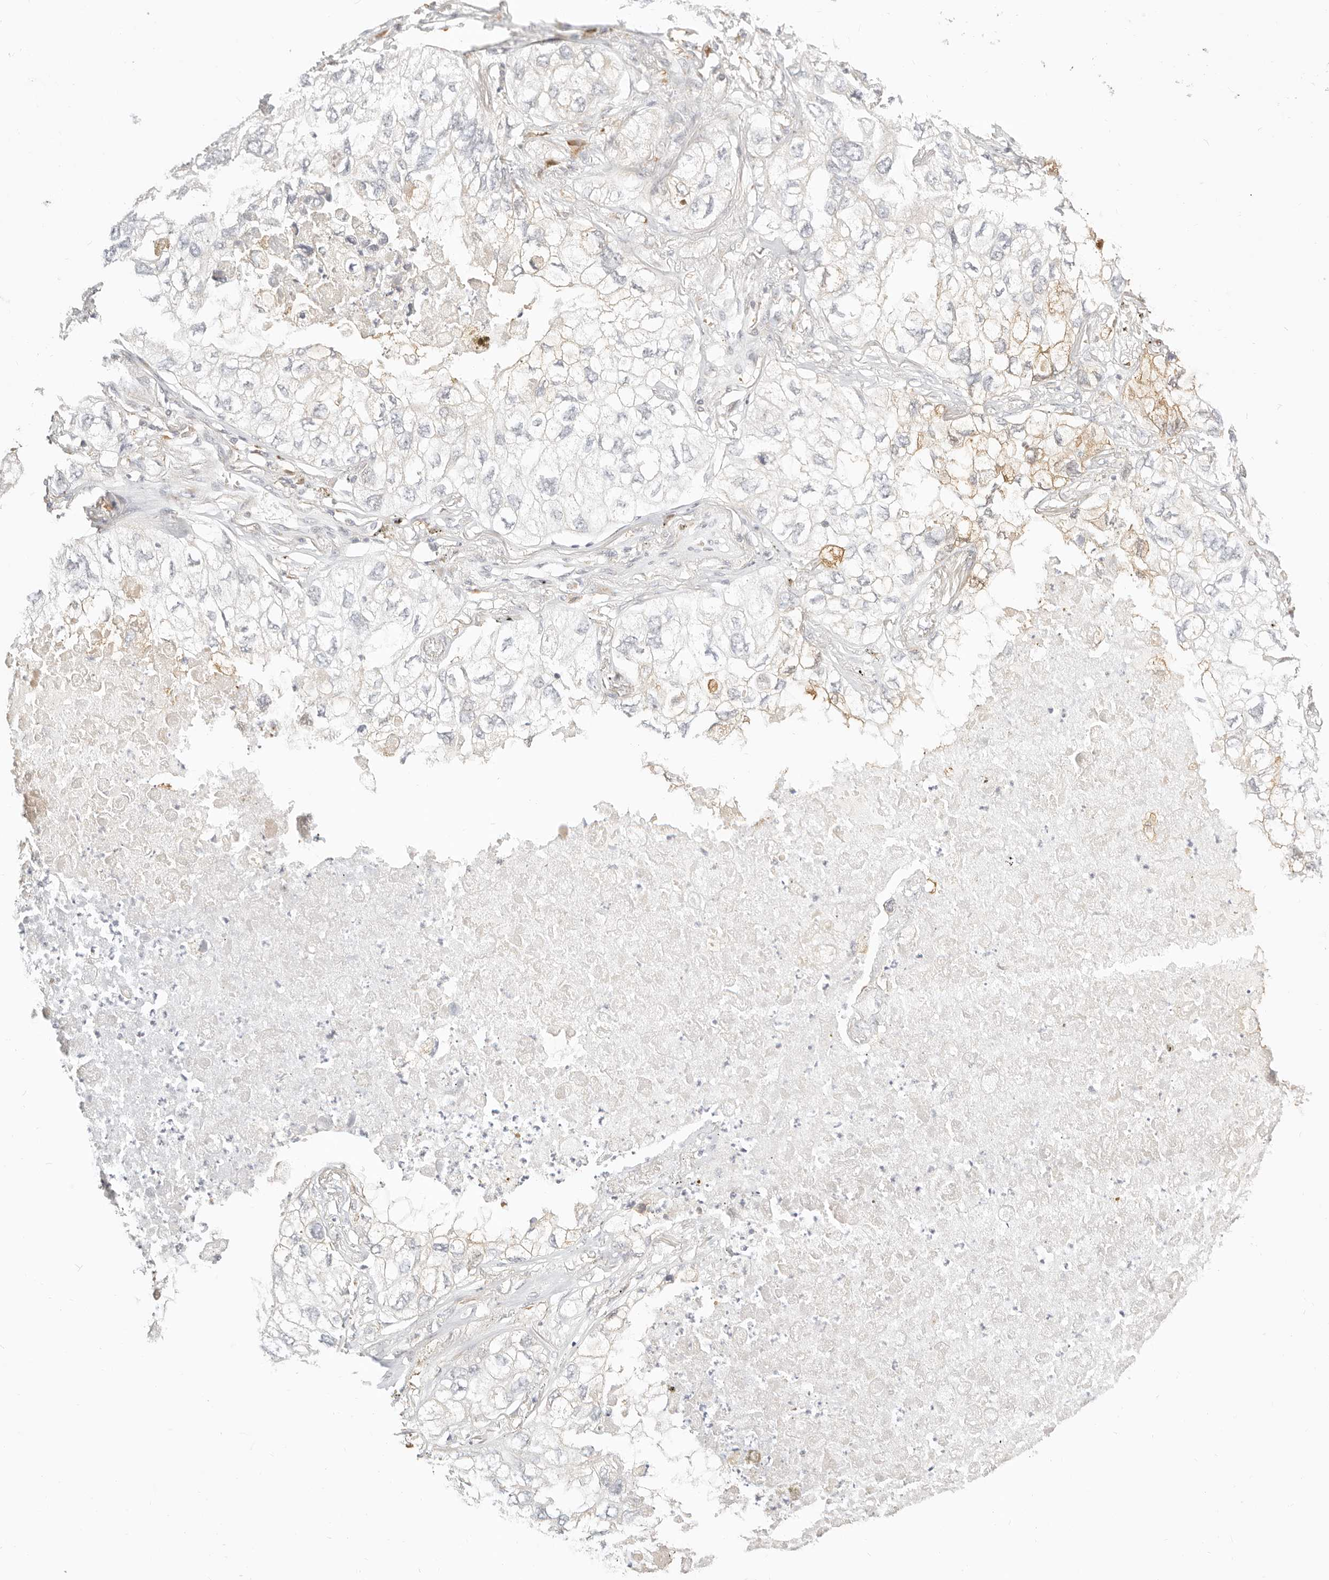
{"staining": {"intensity": "weak", "quantity": "<25%", "location": "cytoplasmic/membranous"}, "tissue": "lung cancer", "cell_type": "Tumor cells", "image_type": "cancer", "snomed": [{"axis": "morphology", "description": "Adenocarcinoma, NOS"}, {"axis": "topography", "description": "Lung"}], "caption": "The image displays no significant positivity in tumor cells of lung adenocarcinoma.", "gene": "FAM20B", "patient": {"sex": "male", "age": 65}}